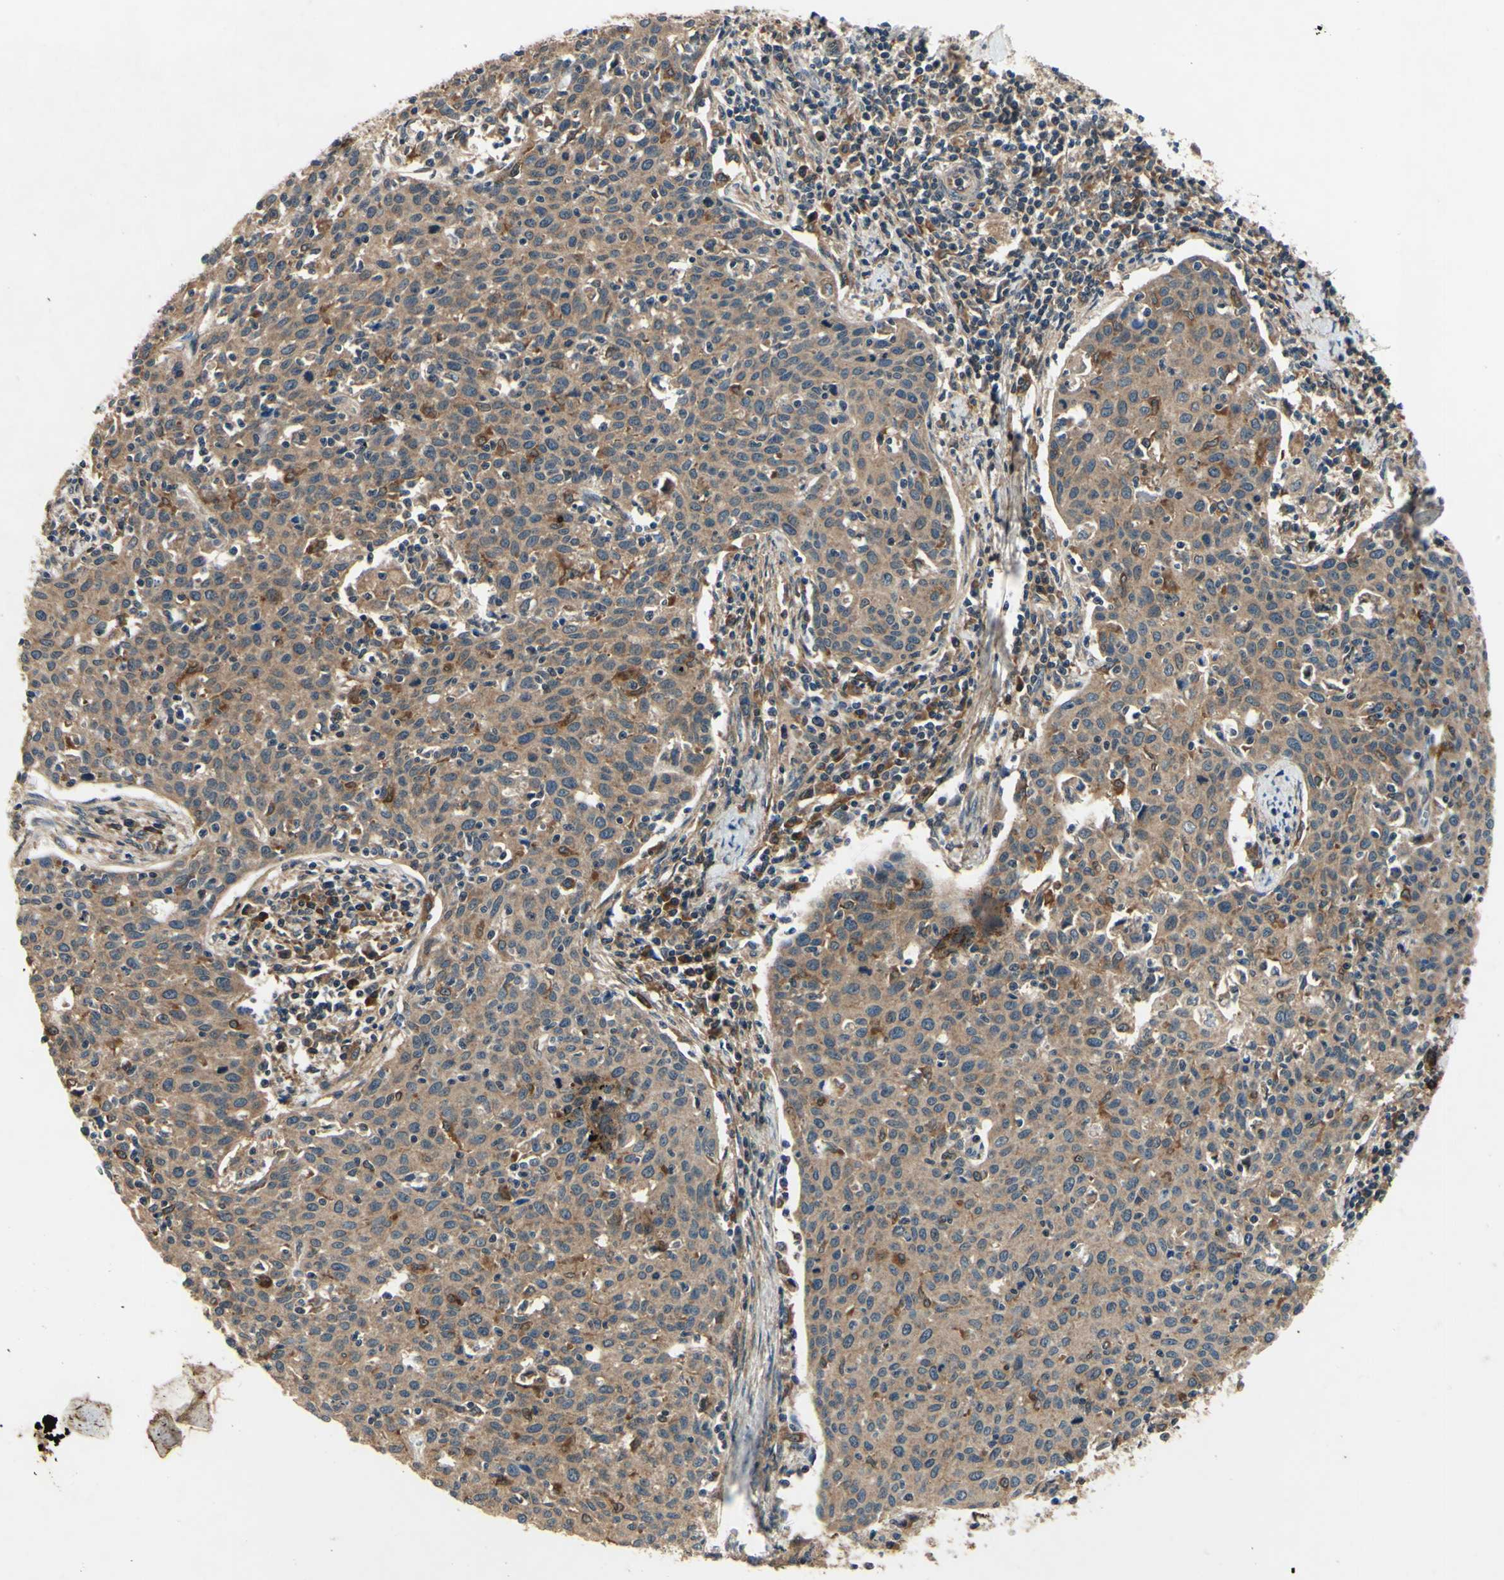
{"staining": {"intensity": "weak", "quantity": ">75%", "location": "cytoplasmic/membranous"}, "tissue": "cervical cancer", "cell_type": "Tumor cells", "image_type": "cancer", "snomed": [{"axis": "morphology", "description": "Squamous cell carcinoma, NOS"}, {"axis": "topography", "description": "Cervix"}], "caption": "Immunohistochemistry (IHC) image of human cervical squamous cell carcinoma stained for a protein (brown), which displays low levels of weak cytoplasmic/membranous staining in approximately >75% of tumor cells.", "gene": "PLA2G4A", "patient": {"sex": "female", "age": 38}}